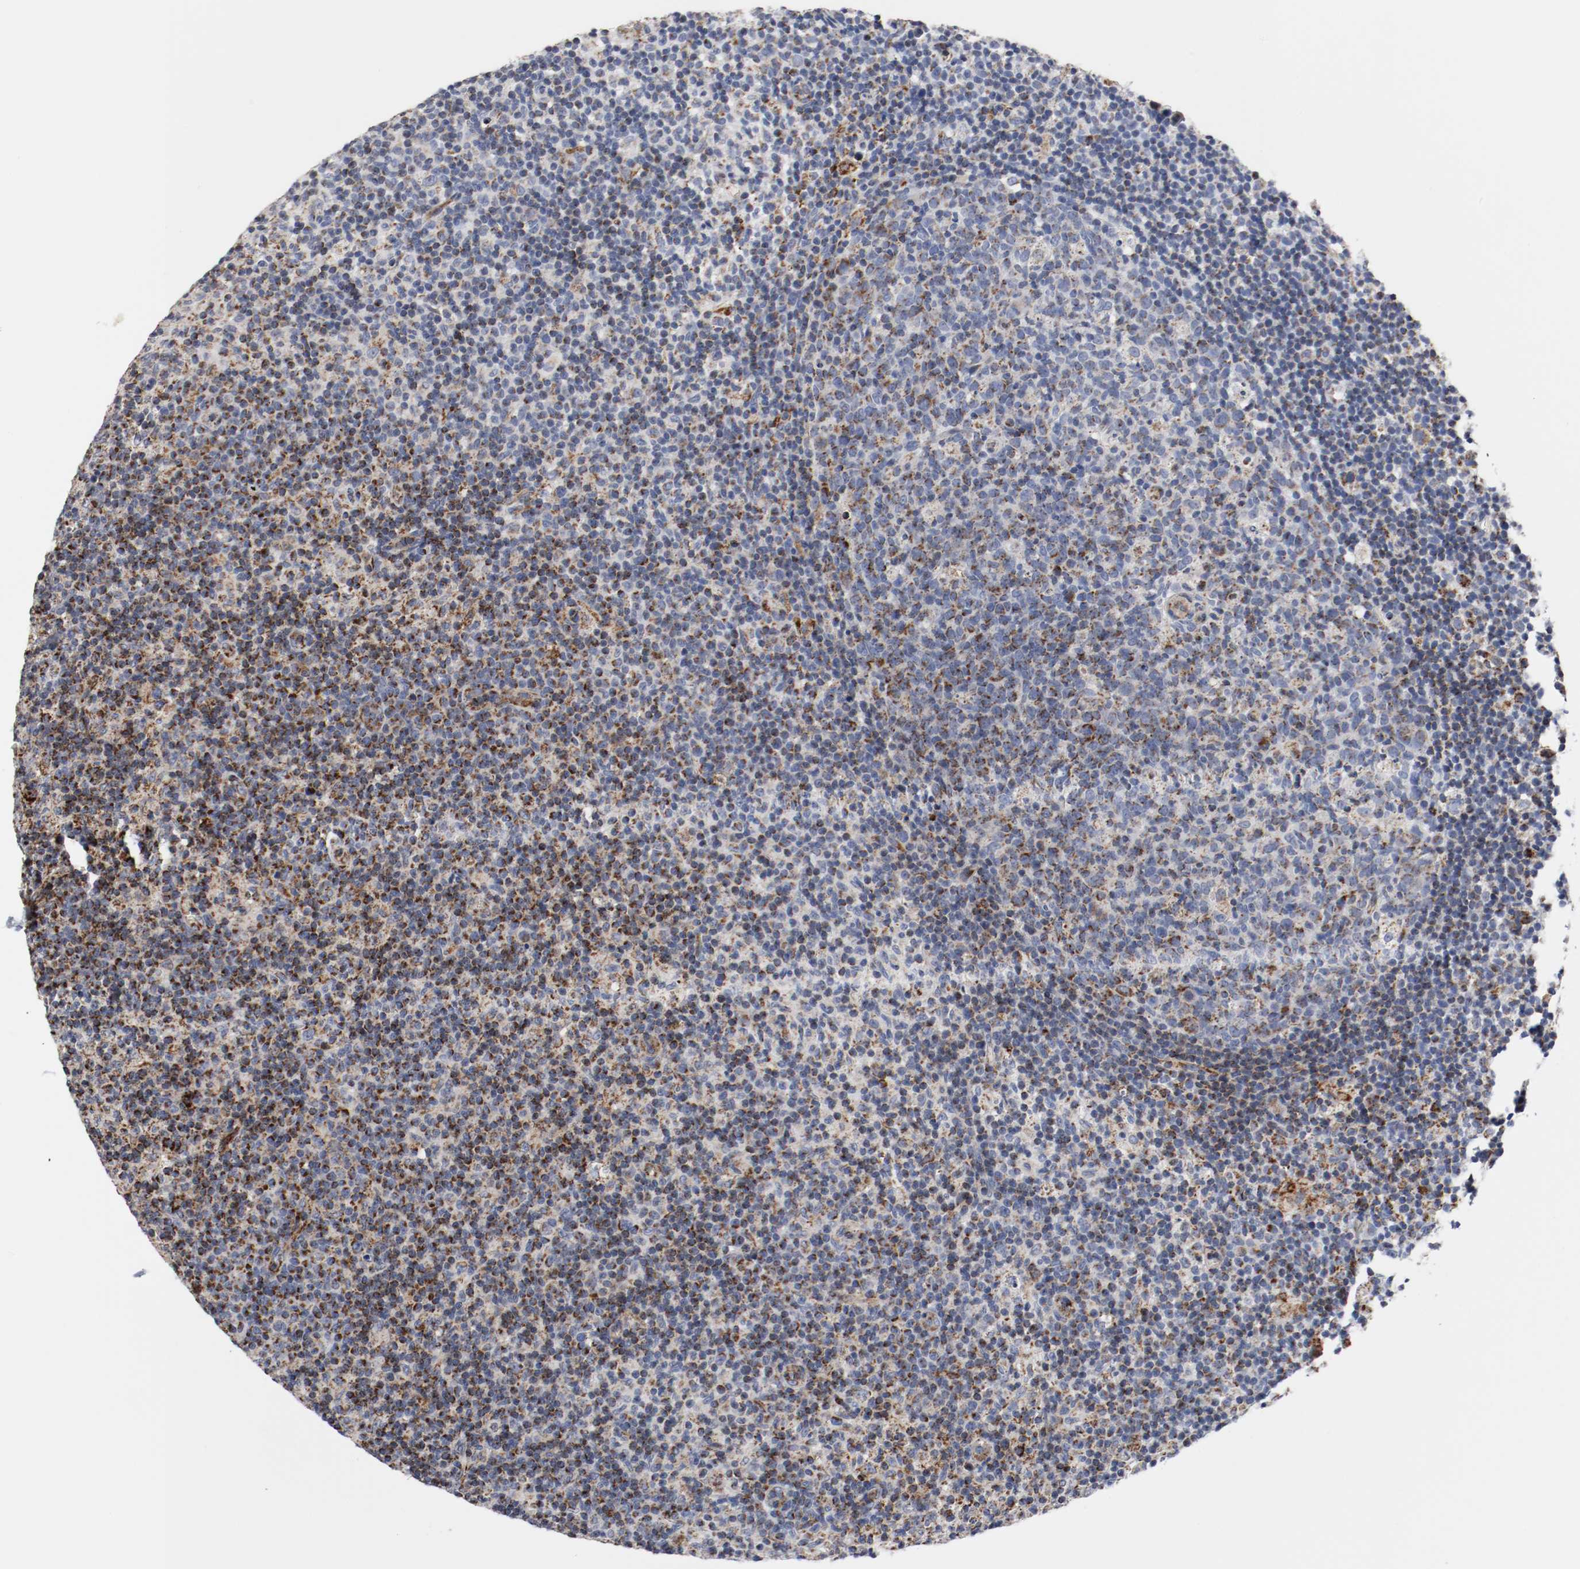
{"staining": {"intensity": "strong", "quantity": ">75%", "location": "cytoplasmic/membranous"}, "tissue": "lymph node", "cell_type": "Germinal center cells", "image_type": "normal", "snomed": [{"axis": "morphology", "description": "Normal tissue, NOS"}, {"axis": "morphology", "description": "Inflammation, NOS"}, {"axis": "topography", "description": "Lymph node"}], "caption": "Immunohistochemistry of normal lymph node exhibits high levels of strong cytoplasmic/membranous expression in about >75% of germinal center cells.", "gene": "TUBD1", "patient": {"sex": "male", "age": 55}}